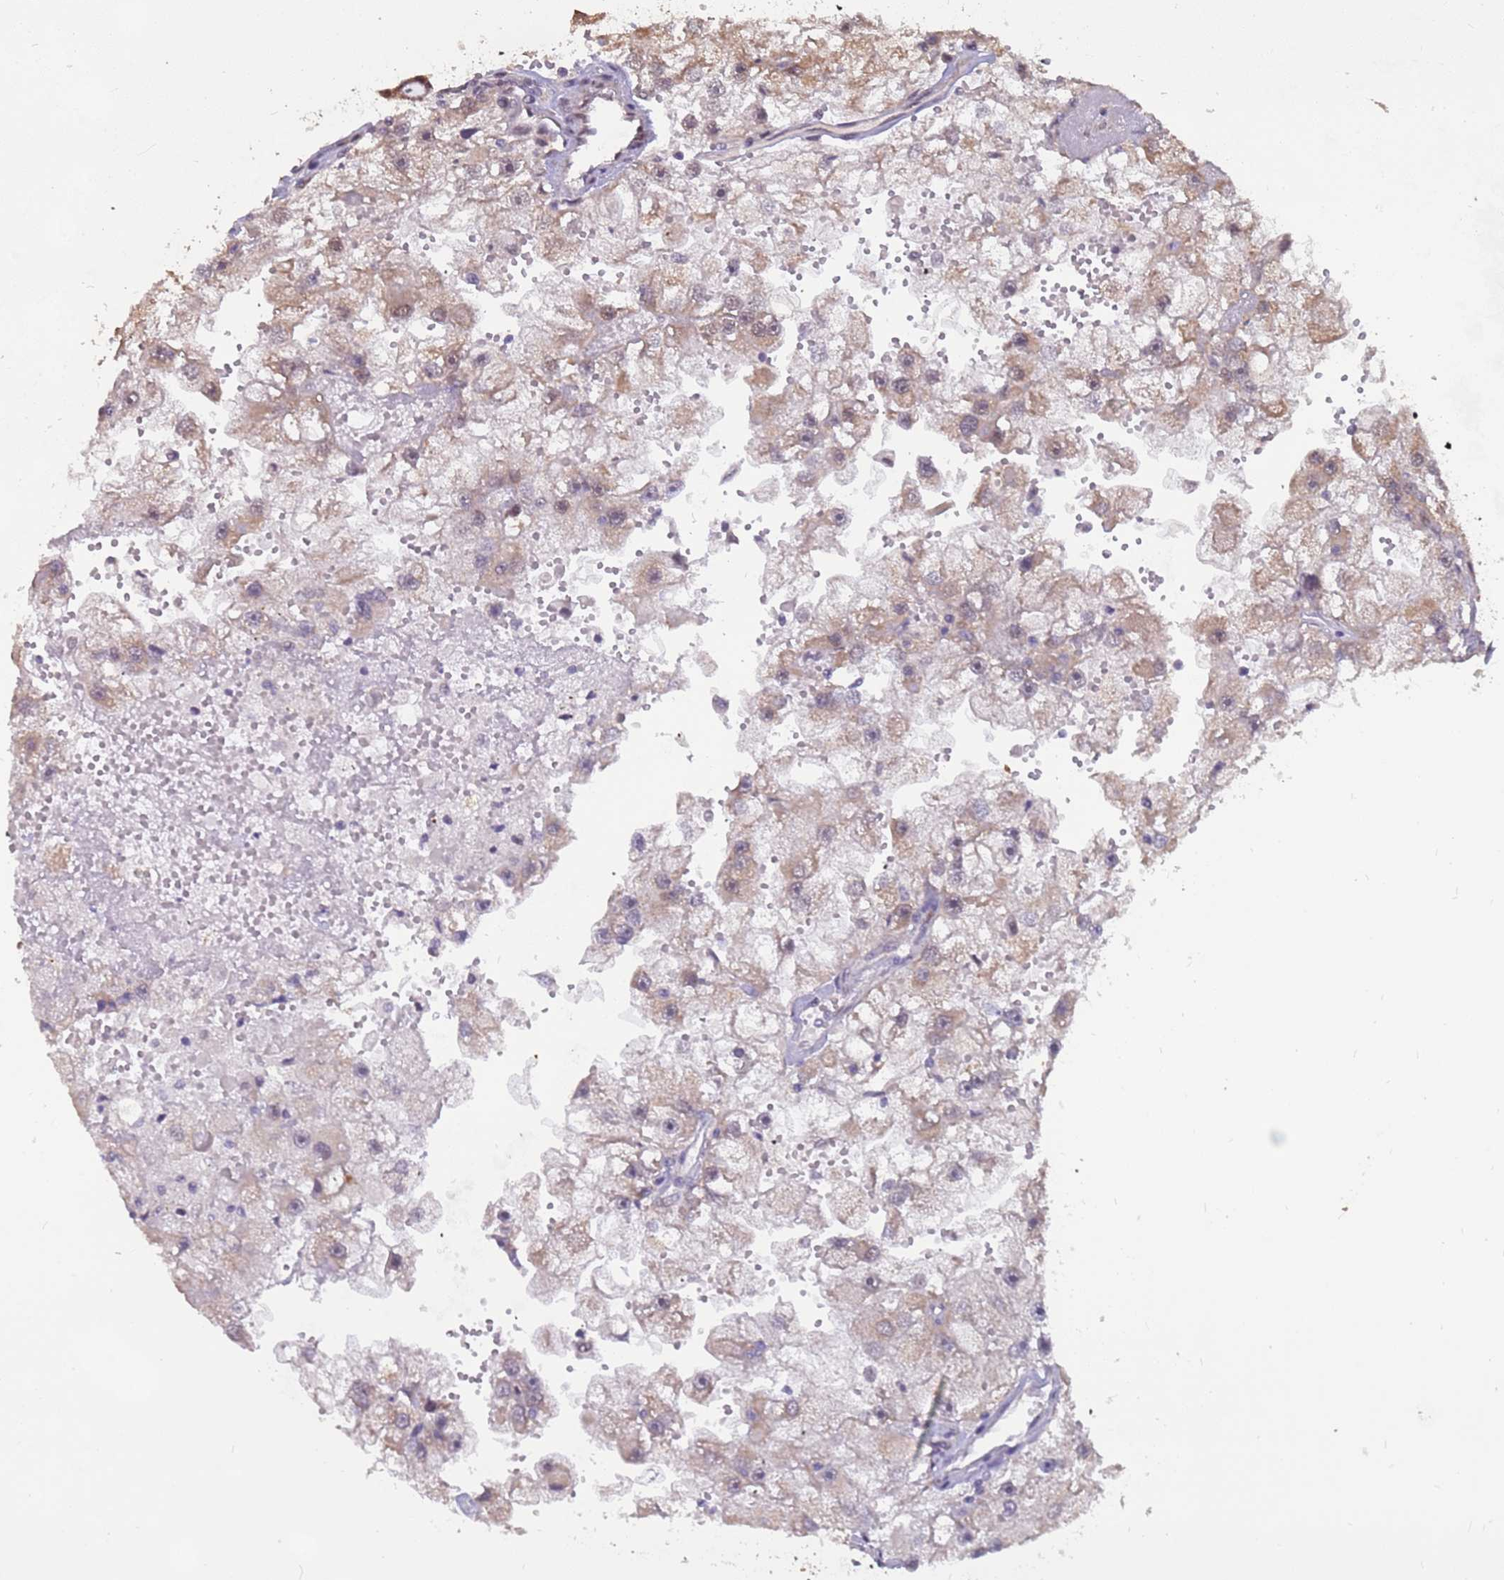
{"staining": {"intensity": "weak", "quantity": "<25%", "location": "cytoplasmic/membranous"}, "tissue": "renal cancer", "cell_type": "Tumor cells", "image_type": "cancer", "snomed": [{"axis": "morphology", "description": "Adenocarcinoma, NOS"}, {"axis": "topography", "description": "Kidney"}], "caption": "An image of human adenocarcinoma (renal) is negative for staining in tumor cells.", "gene": "DENND2B", "patient": {"sex": "male", "age": 63}}